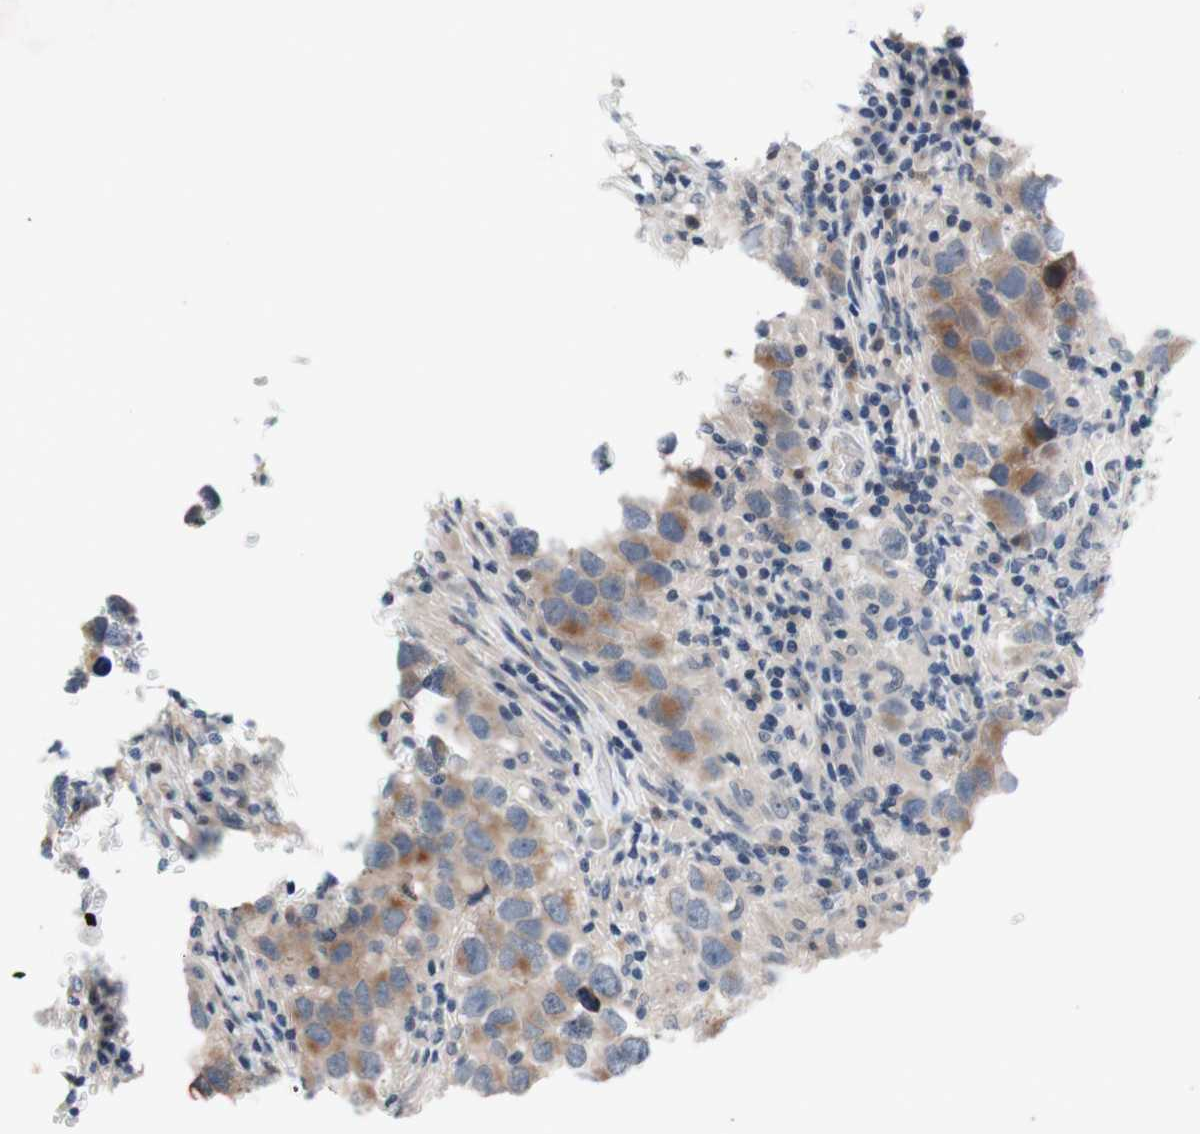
{"staining": {"intensity": "moderate", "quantity": ">75%", "location": "cytoplasmic/membranous"}, "tissue": "testis cancer", "cell_type": "Tumor cells", "image_type": "cancer", "snomed": [{"axis": "morphology", "description": "Carcinoma, Embryonal, NOS"}, {"axis": "topography", "description": "Testis"}], "caption": "Testis cancer (embryonal carcinoma) was stained to show a protein in brown. There is medium levels of moderate cytoplasmic/membranous staining in approximately >75% of tumor cells.", "gene": "CD55", "patient": {"sex": "male", "age": 21}}